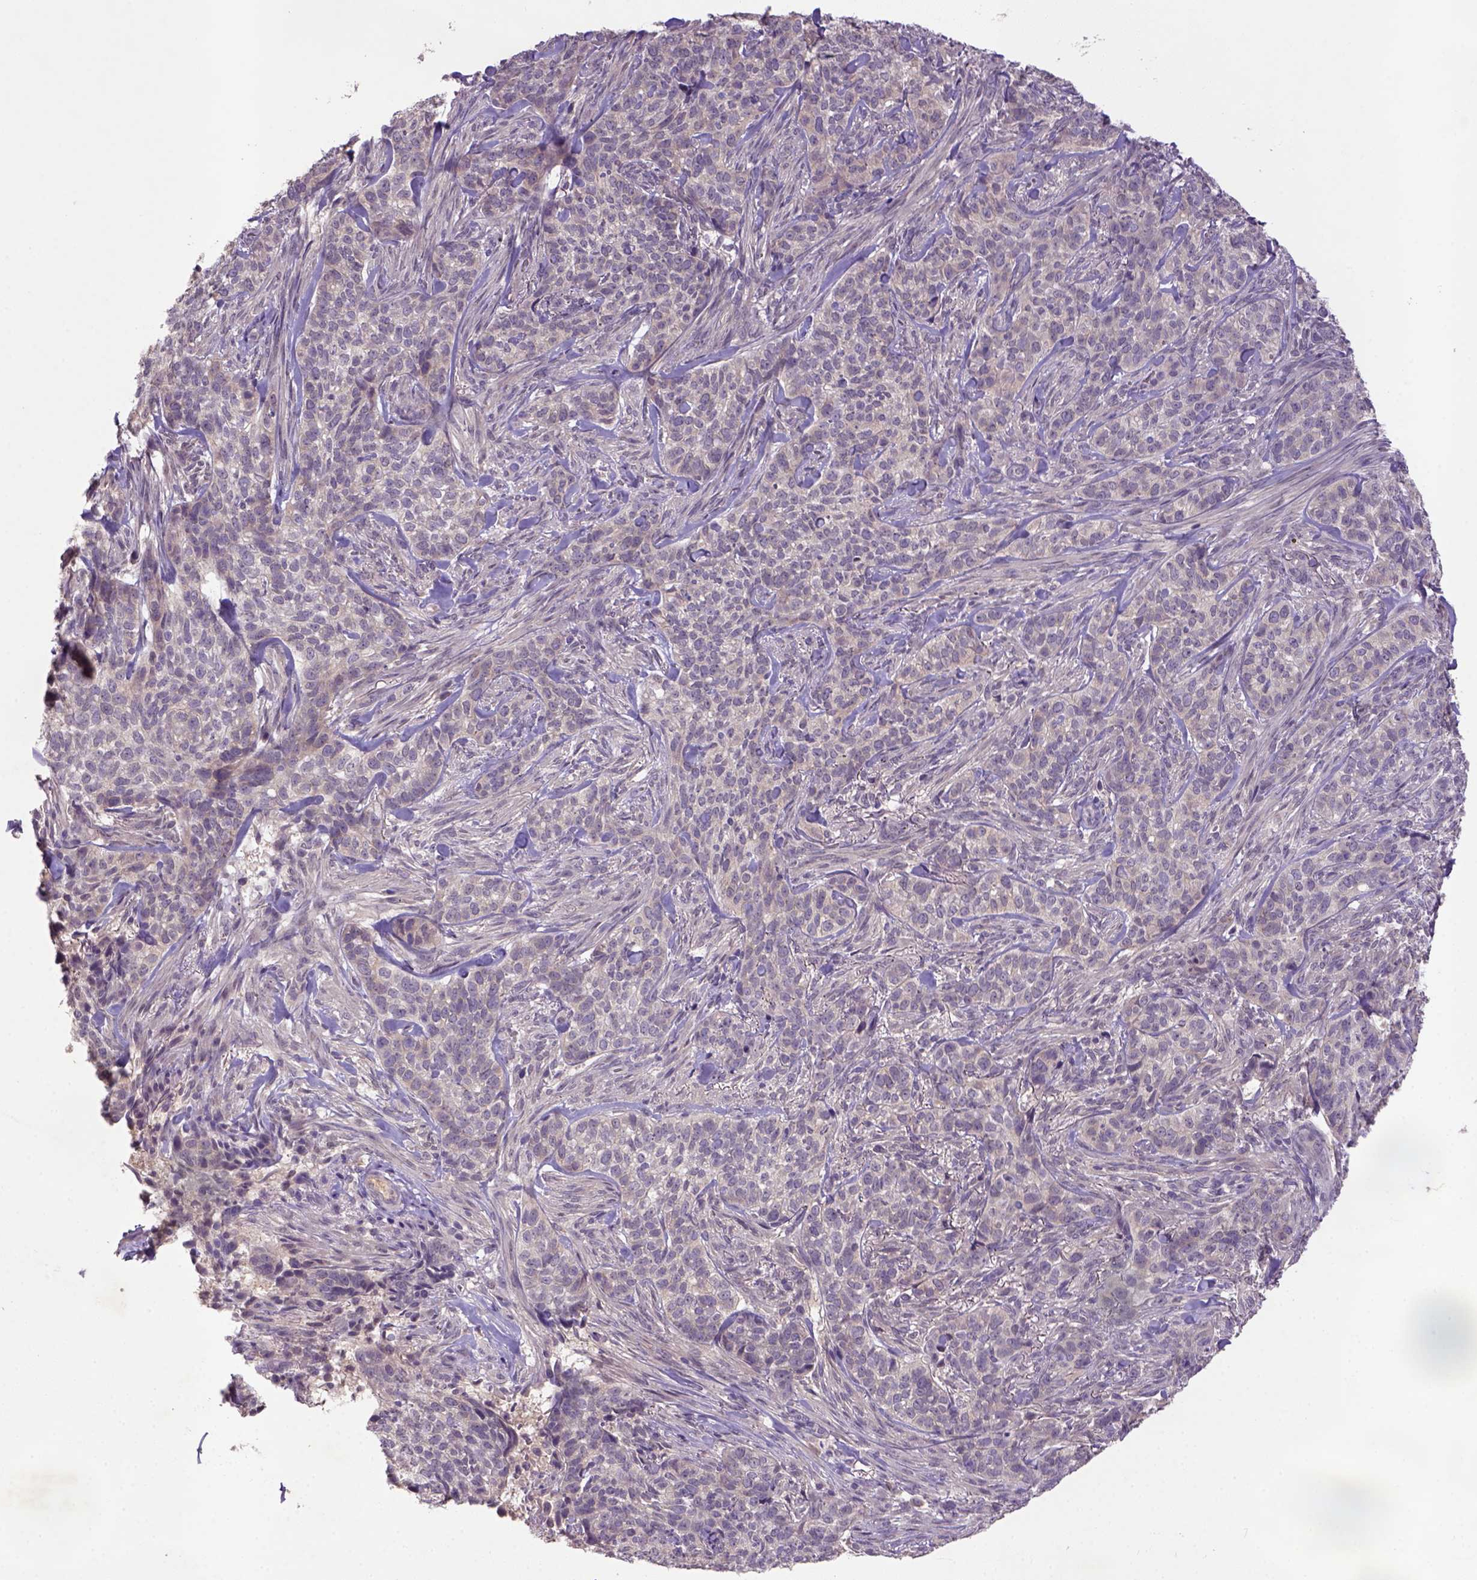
{"staining": {"intensity": "negative", "quantity": "none", "location": "none"}, "tissue": "skin cancer", "cell_type": "Tumor cells", "image_type": "cancer", "snomed": [{"axis": "morphology", "description": "Basal cell carcinoma"}, {"axis": "topography", "description": "Skin"}], "caption": "IHC of human basal cell carcinoma (skin) reveals no staining in tumor cells.", "gene": "NLGN2", "patient": {"sex": "female", "age": 69}}